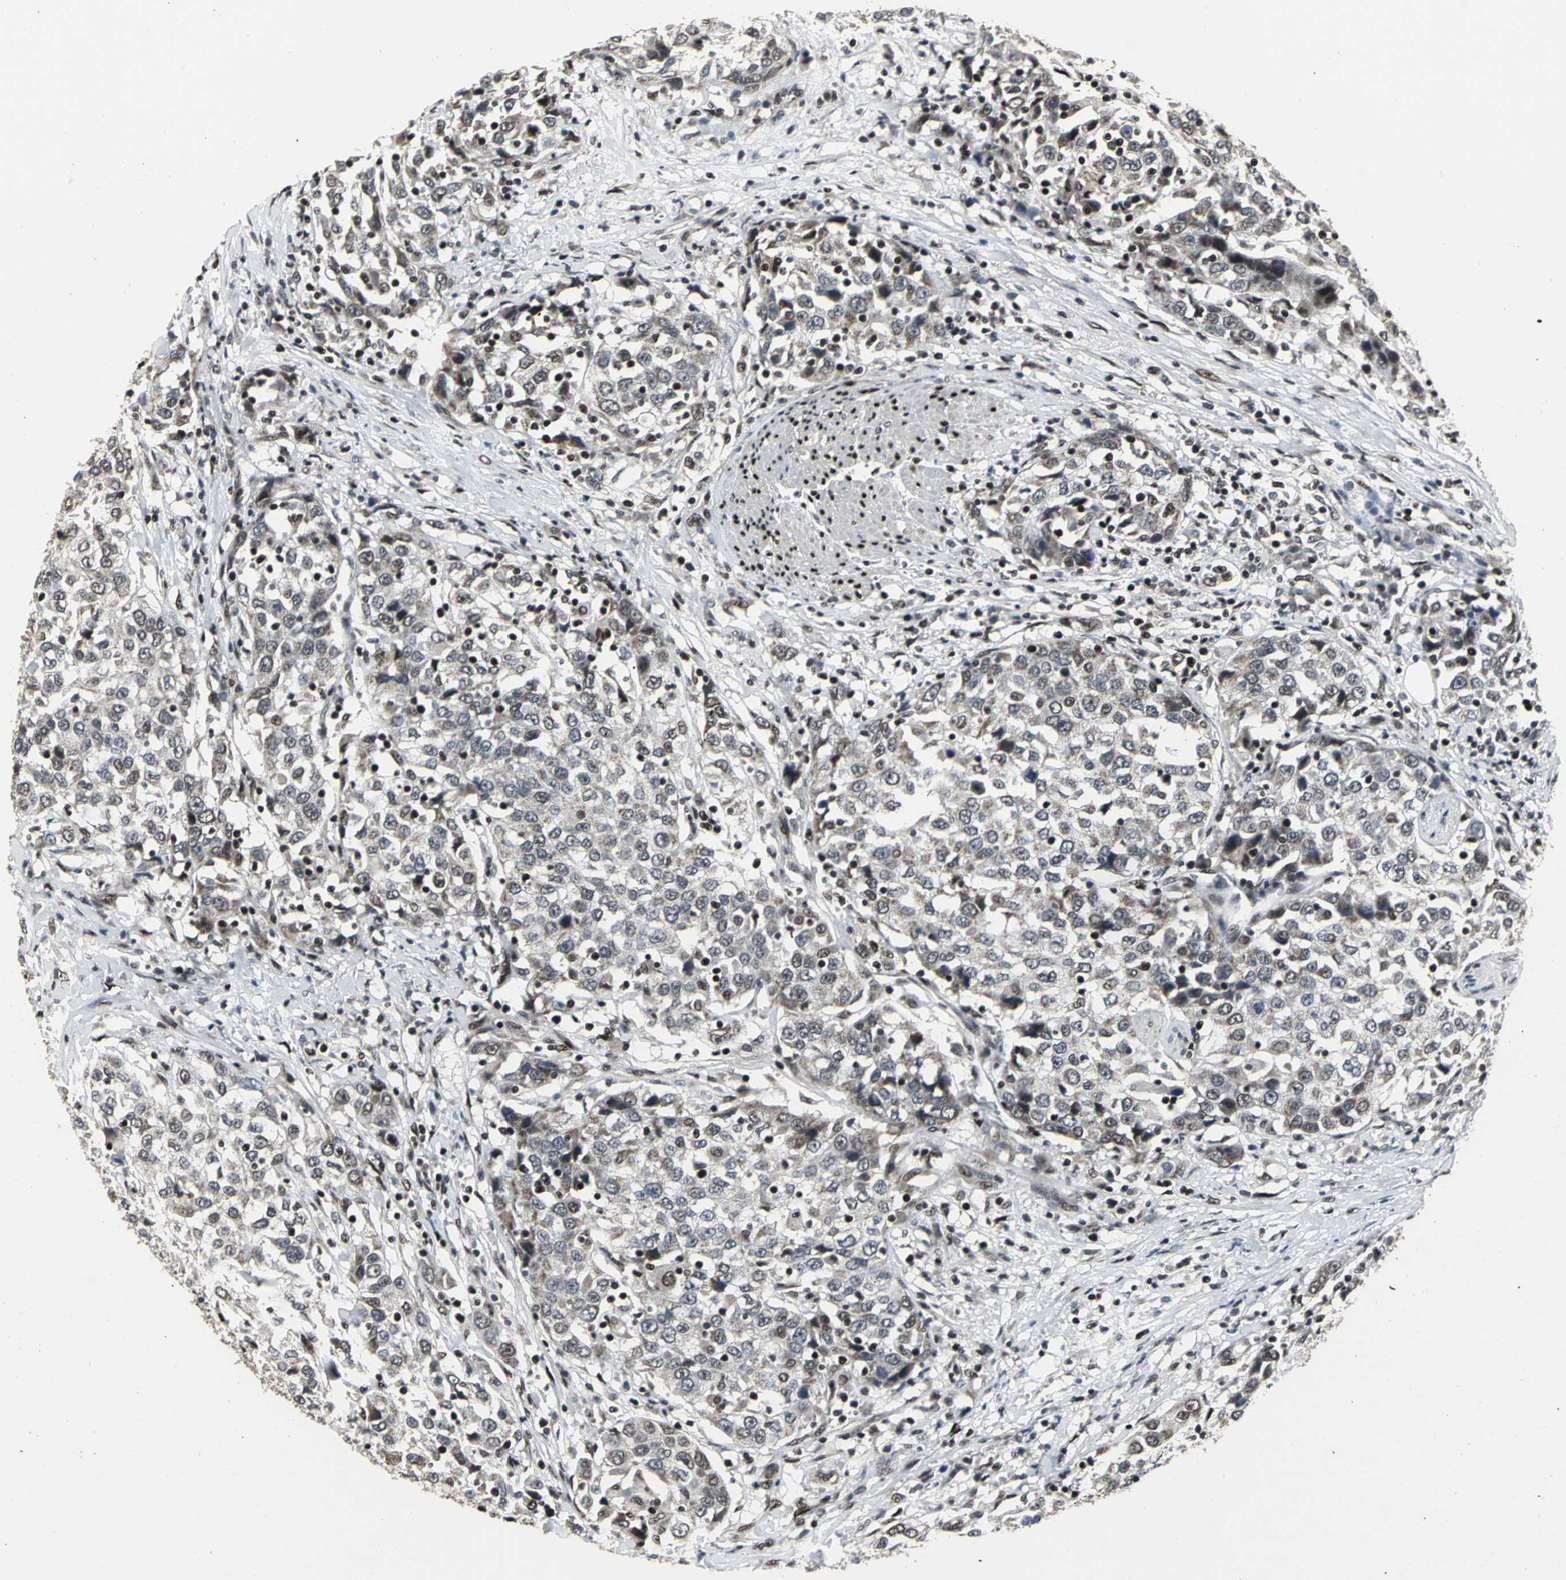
{"staining": {"intensity": "weak", "quantity": "25%-75%", "location": "cytoplasmic/membranous,nuclear"}, "tissue": "urothelial cancer", "cell_type": "Tumor cells", "image_type": "cancer", "snomed": [{"axis": "morphology", "description": "Urothelial carcinoma, High grade"}, {"axis": "topography", "description": "Urinary bladder"}], "caption": "IHC staining of high-grade urothelial carcinoma, which demonstrates low levels of weak cytoplasmic/membranous and nuclear expression in approximately 25%-75% of tumor cells indicating weak cytoplasmic/membranous and nuclear protein expression. The staining was performed using DAB (brown) for protein detection and nuclei were counterstained in hematoxylin (blue).", "gene": "SRF", "patient": {"sex": "female", "age": 80}}